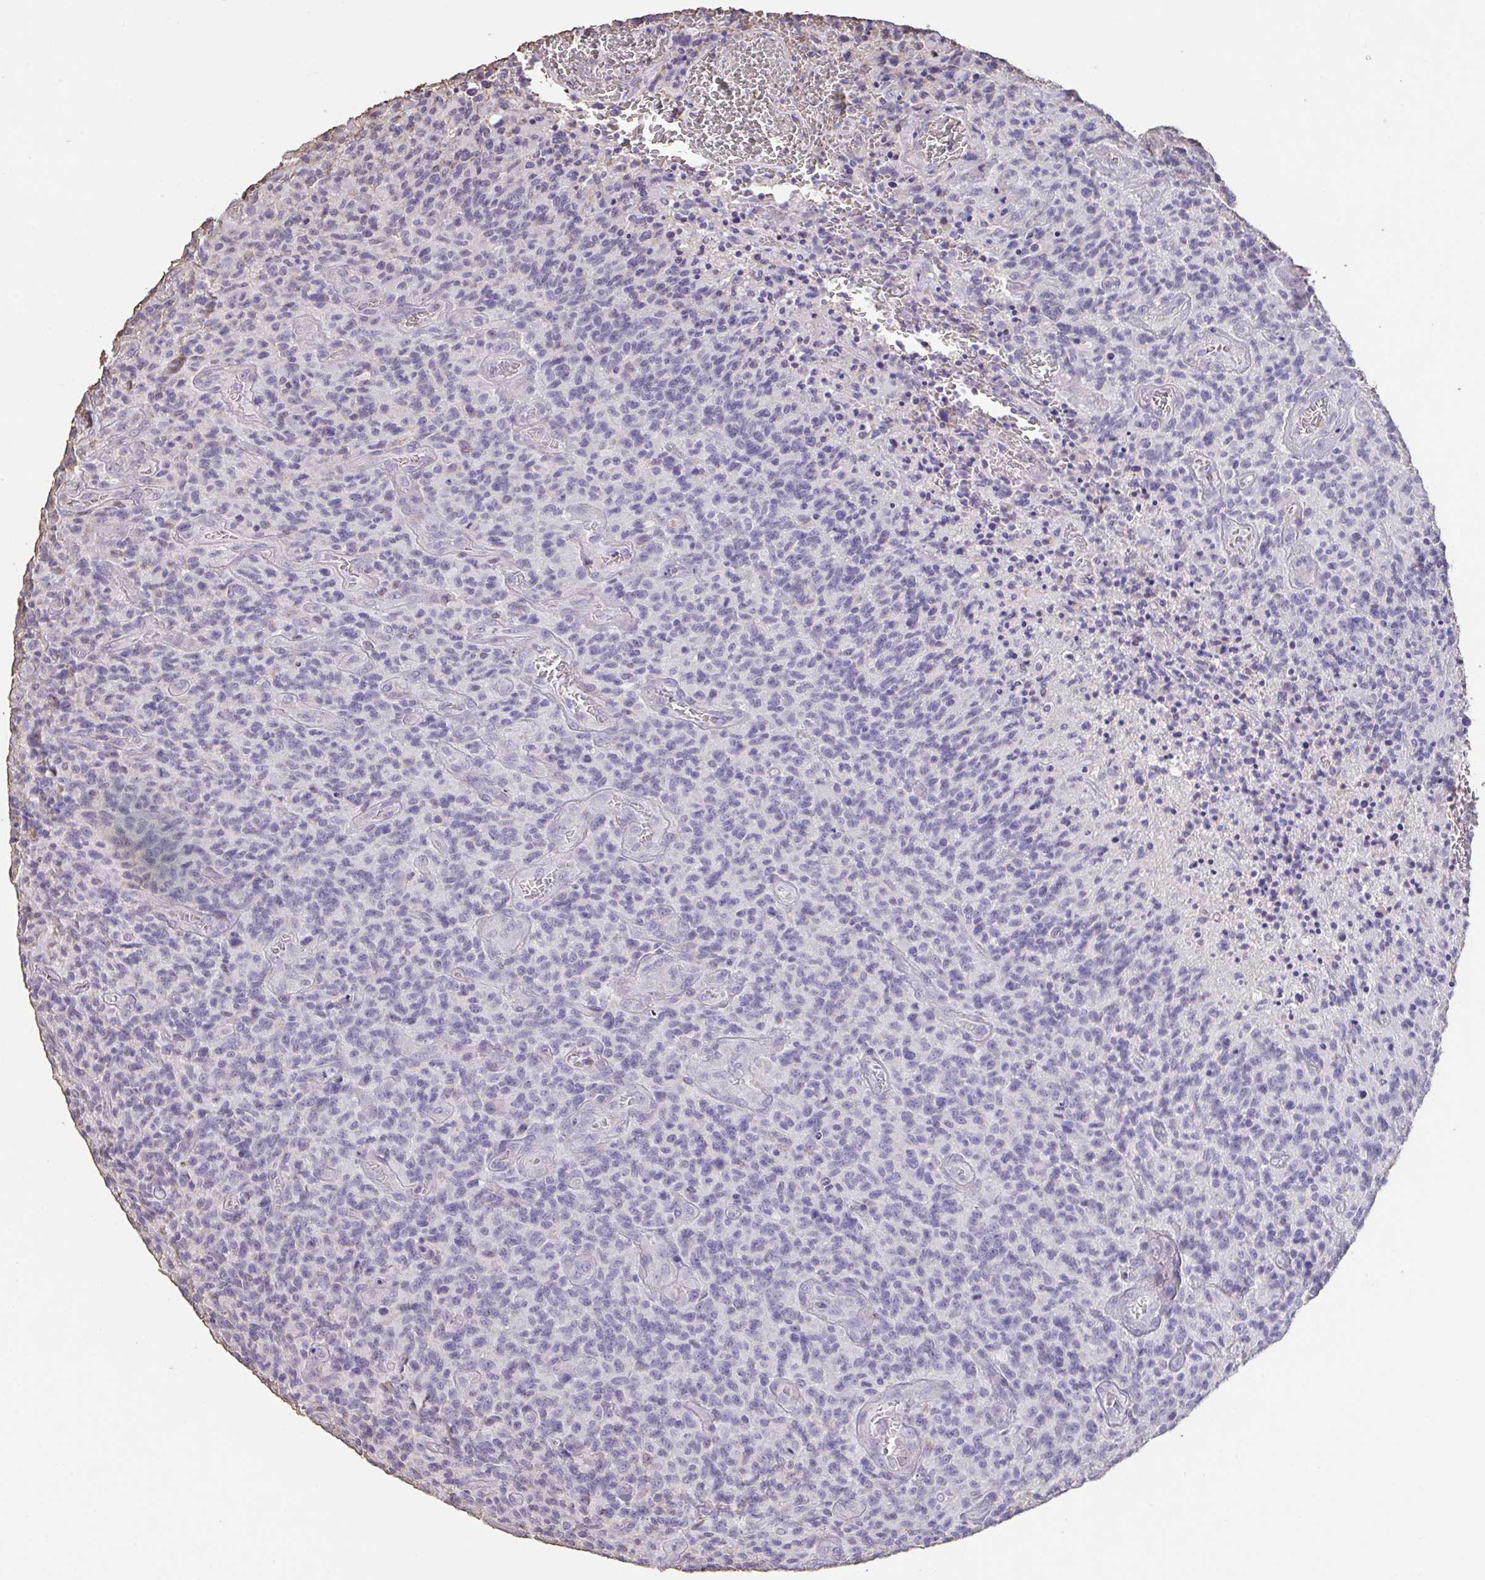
{"staining": {"intensity": "negative", "quantity": "none", "location": "none"}, "tissue": "glioma", "cell_type": "Tumor cells", "image_type": "cancer", "snomed": [{"axis": "morphology", "description": "Glioma, malignant, High grade"}, {"axis": "topography", "description": "Brain"}], "caption": "Immunohistochemistry (IHC) of human glioma displays no expression in tumor cells.", "gene": "IL23R", "patient": {"sex": "male", "age": 76}}